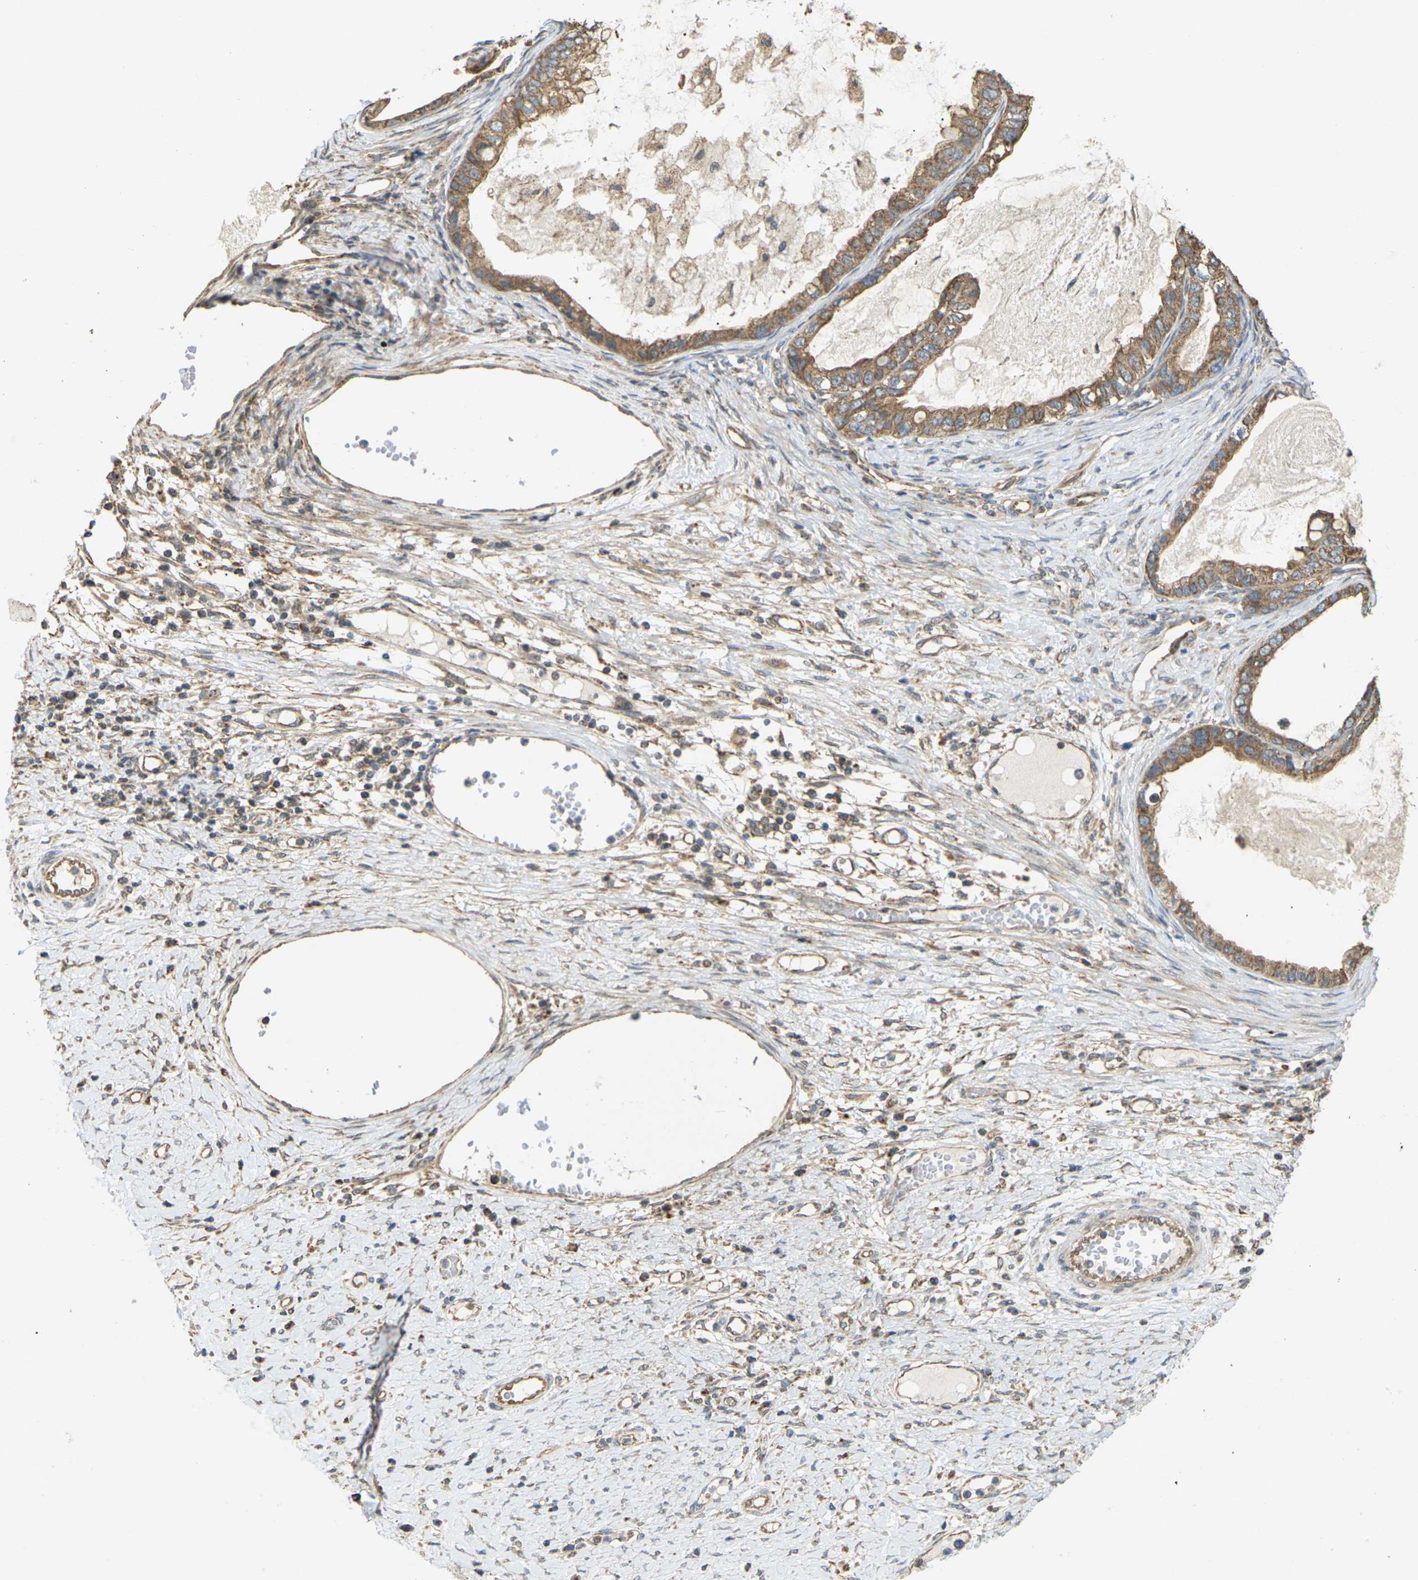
{"staining": {"intensity": "moderate", "quantity": ">75%", "location": "cytoplasmic/membranous"}, "tissue": "ovarian cancer", "cell_type": "Tumor cells", "image_type": "cancer", "snomed": [{"axis": "morphology", "description": "Cystadenocarcinoma, mucinous, NOS"}, {"axis": "topography", "description": "Ovary"}], "caption": "Immunohistochemical staining of ovarian mucinous cystadenocarcinoma shows moderate cytoplasmic/membranous protein staining in about >75% of tumor cells.", "gene": "KSR1", "patient": {"sex": "female", "age": 80}}